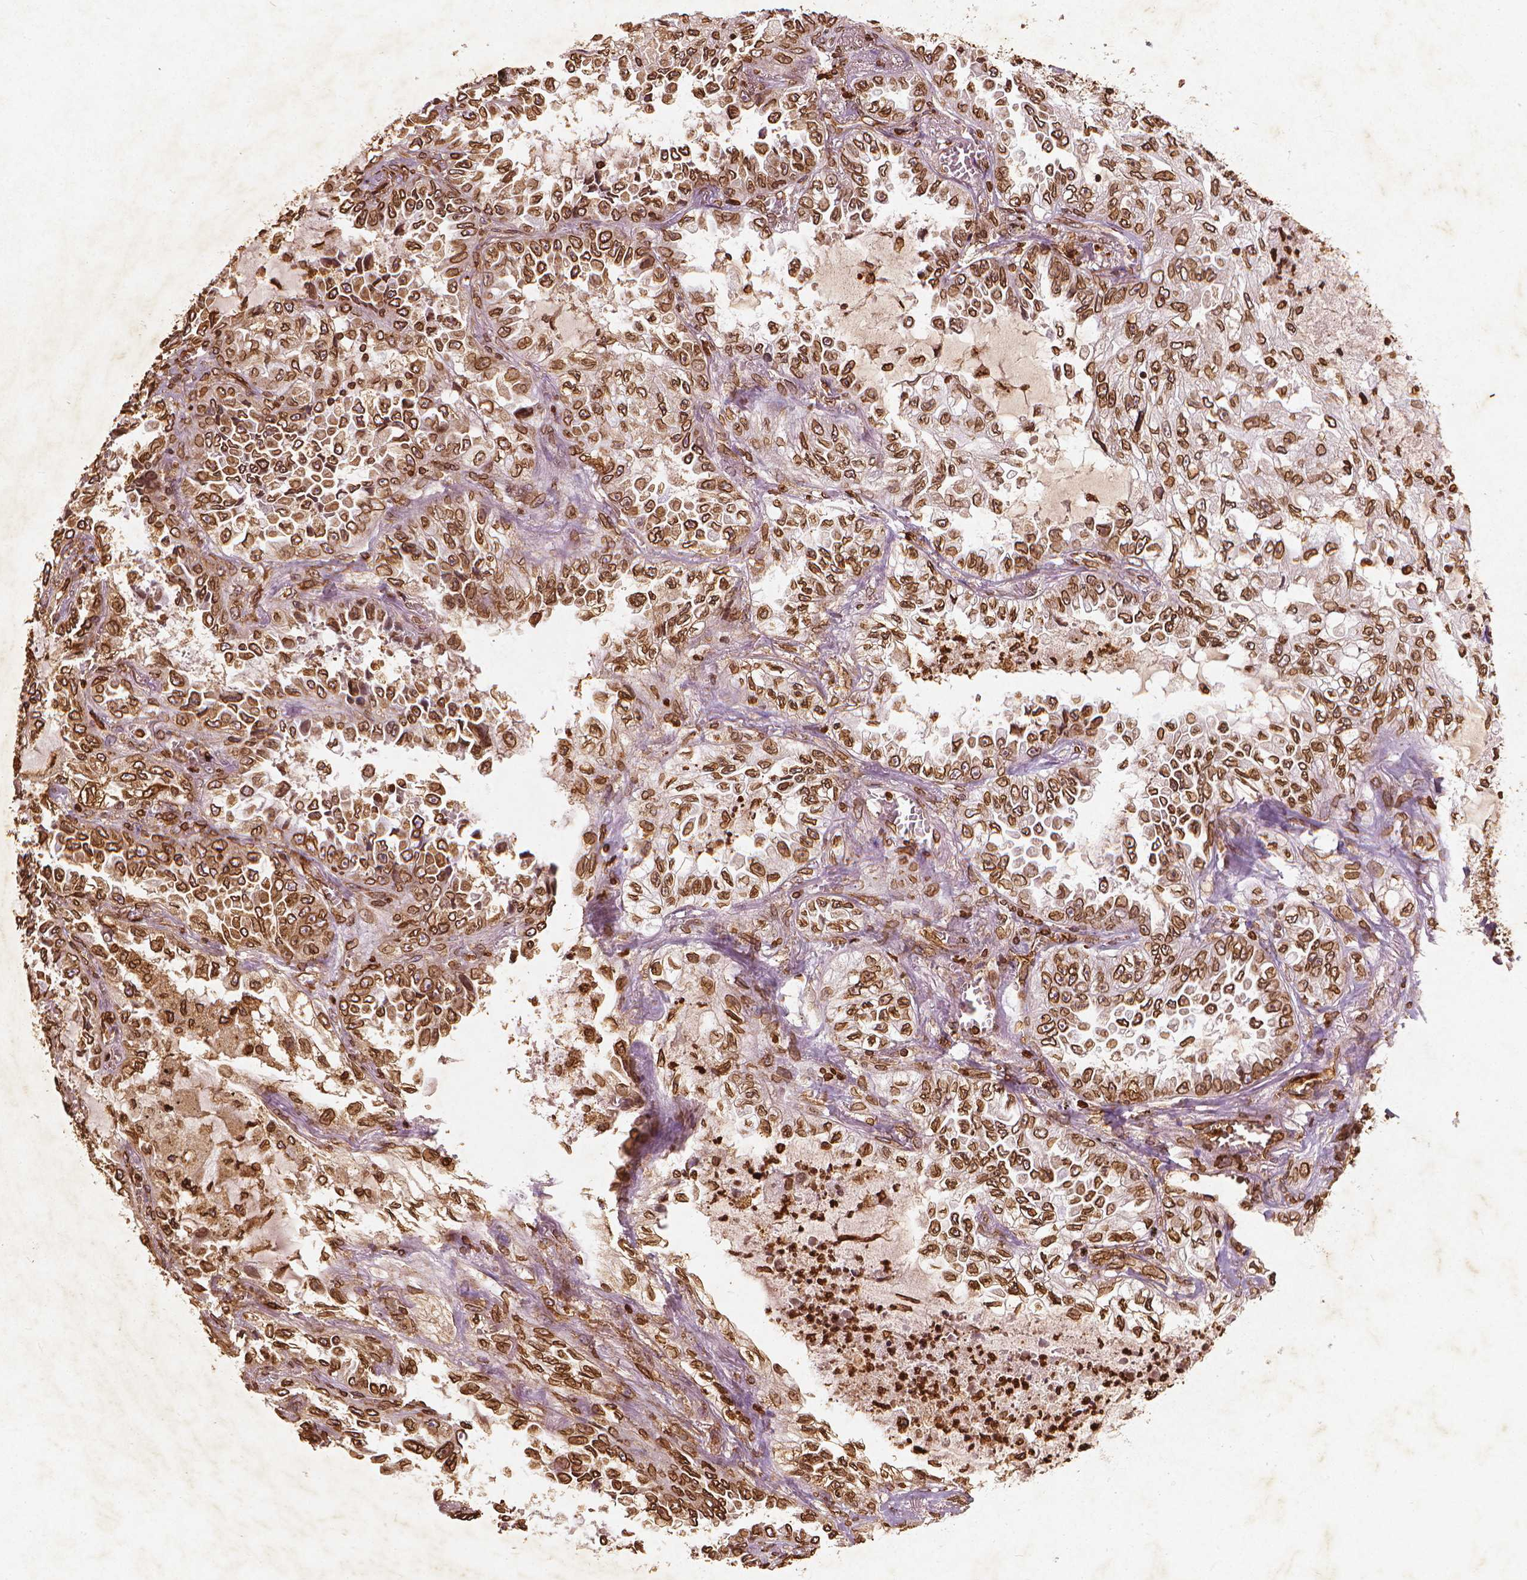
{"staining": {"intensity": "strong", "quantity": ">75%", "location": "cytoplasmic/membranous,nuclear"}, "tissue": "lung cancer", "cell_type": "Tumor cells", "image_type": "cancer", "snomed": [{"axis": "morphology", "description": "Adenocarcinoma, NOS"}, {"axis": "topography", "description": "Lung"}], "caption": "A brown stain shows strong cytoplasmic/membranous and nuclear staining of a protein in lung adenocarcinoma tumor cells. (IHC, brightfield microscopy, high magnification).", "gene": "LMNB1", "patient": {"sex": "female", "age": 52}}